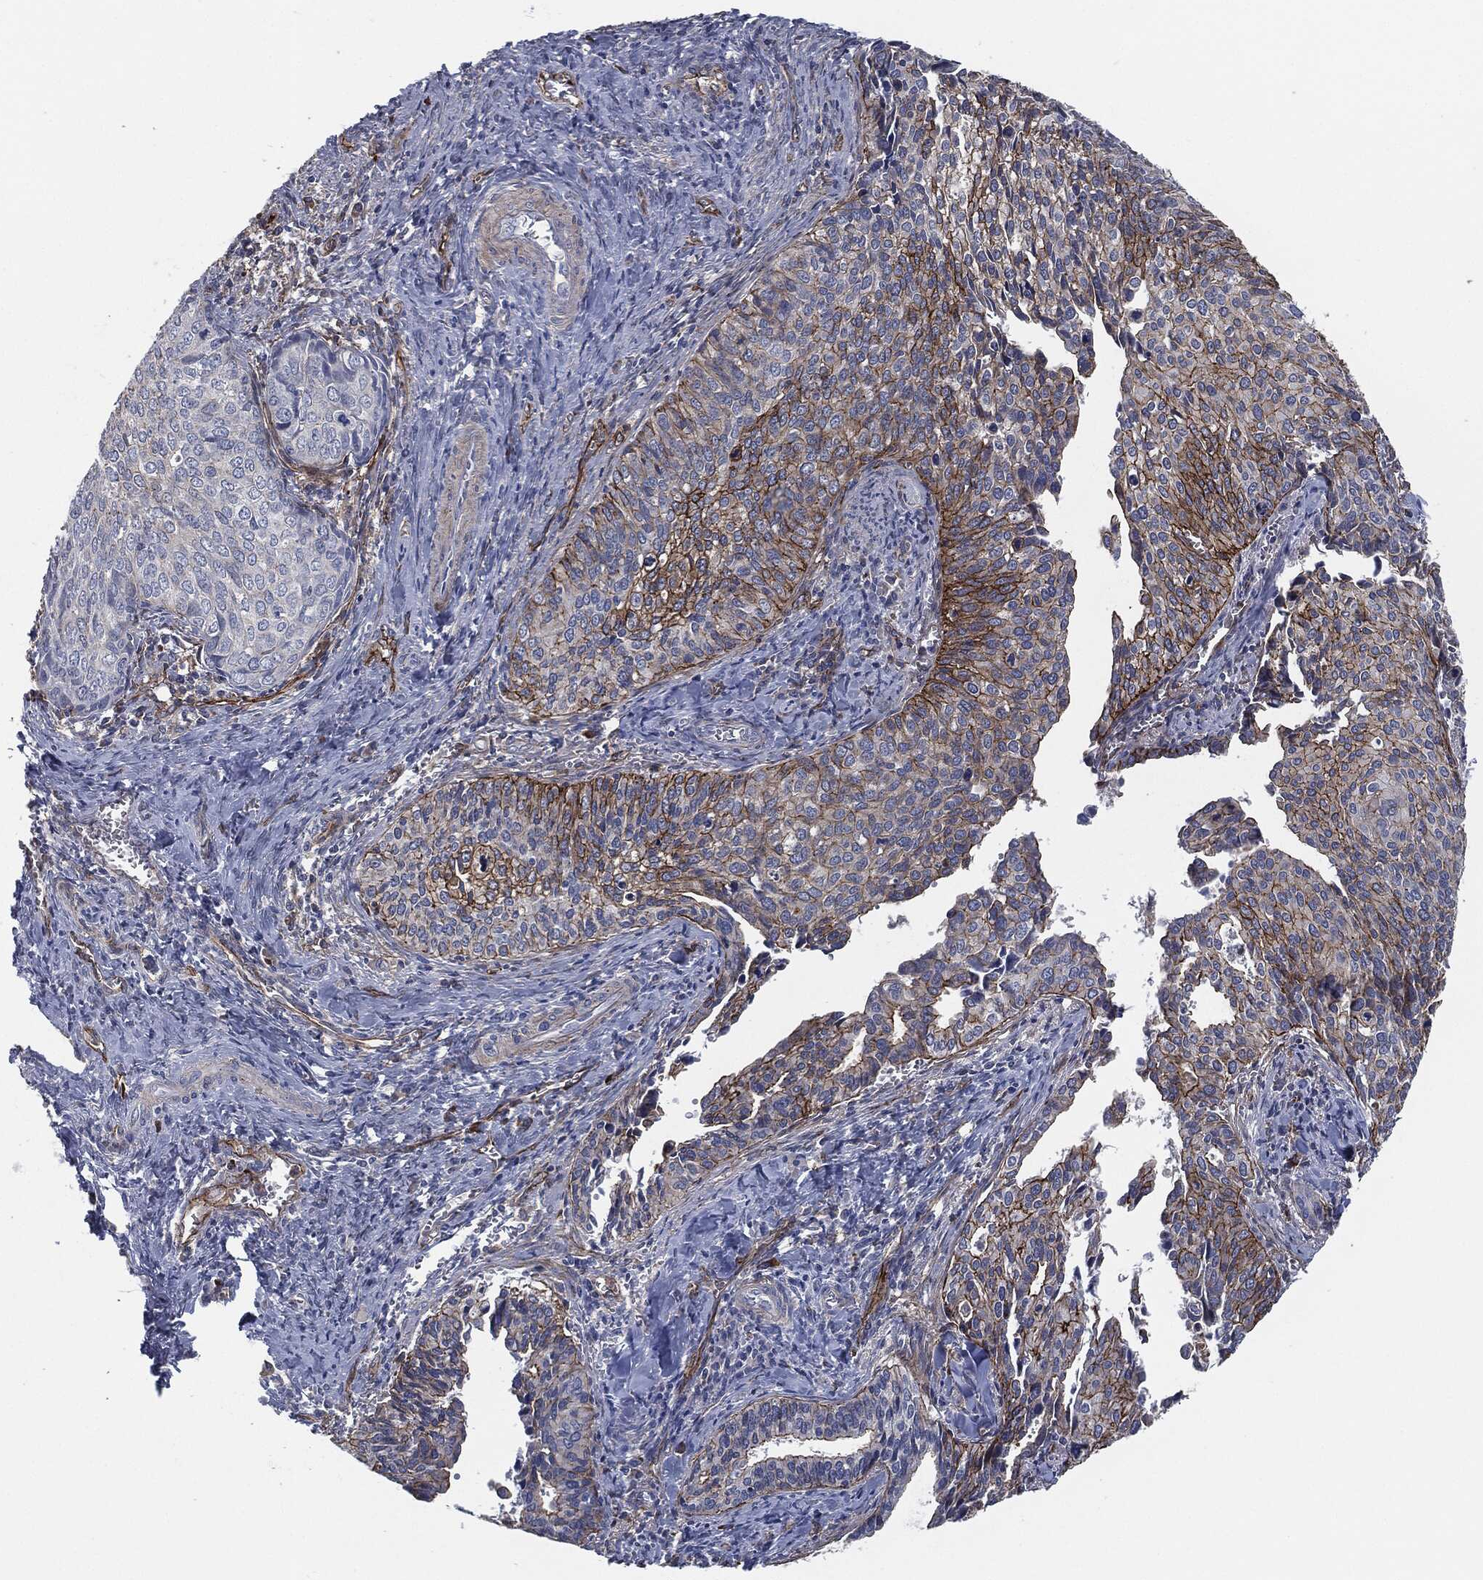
{"staining": {"intensity": "strong", "quantity": "<25%", "location": "cytoplasmic/membranous"}, "tissue": "cervical cancer", "cell_type": "Tumor cells", "image_type": "cancer", "snomed": [{"axis": "morphology", "description": "Squamous cell carcinoma, NOS"}, {"axis": "topography", "description": "Cervix"}], "caption": "IHC (DAB) staining of human cervical cancer (squamous cell carcinoma) exhibits strong cytoplasmic/membranous protein staining in about <25% of tumor cells. (Stains: DAB (3,3'-diaminobenzidine) in brown, nuclei in blue, Microscopy: brightfield microscopy at high magnification).", "gene": "SVIL", "patient": {"sex": "female", "age": 29}}